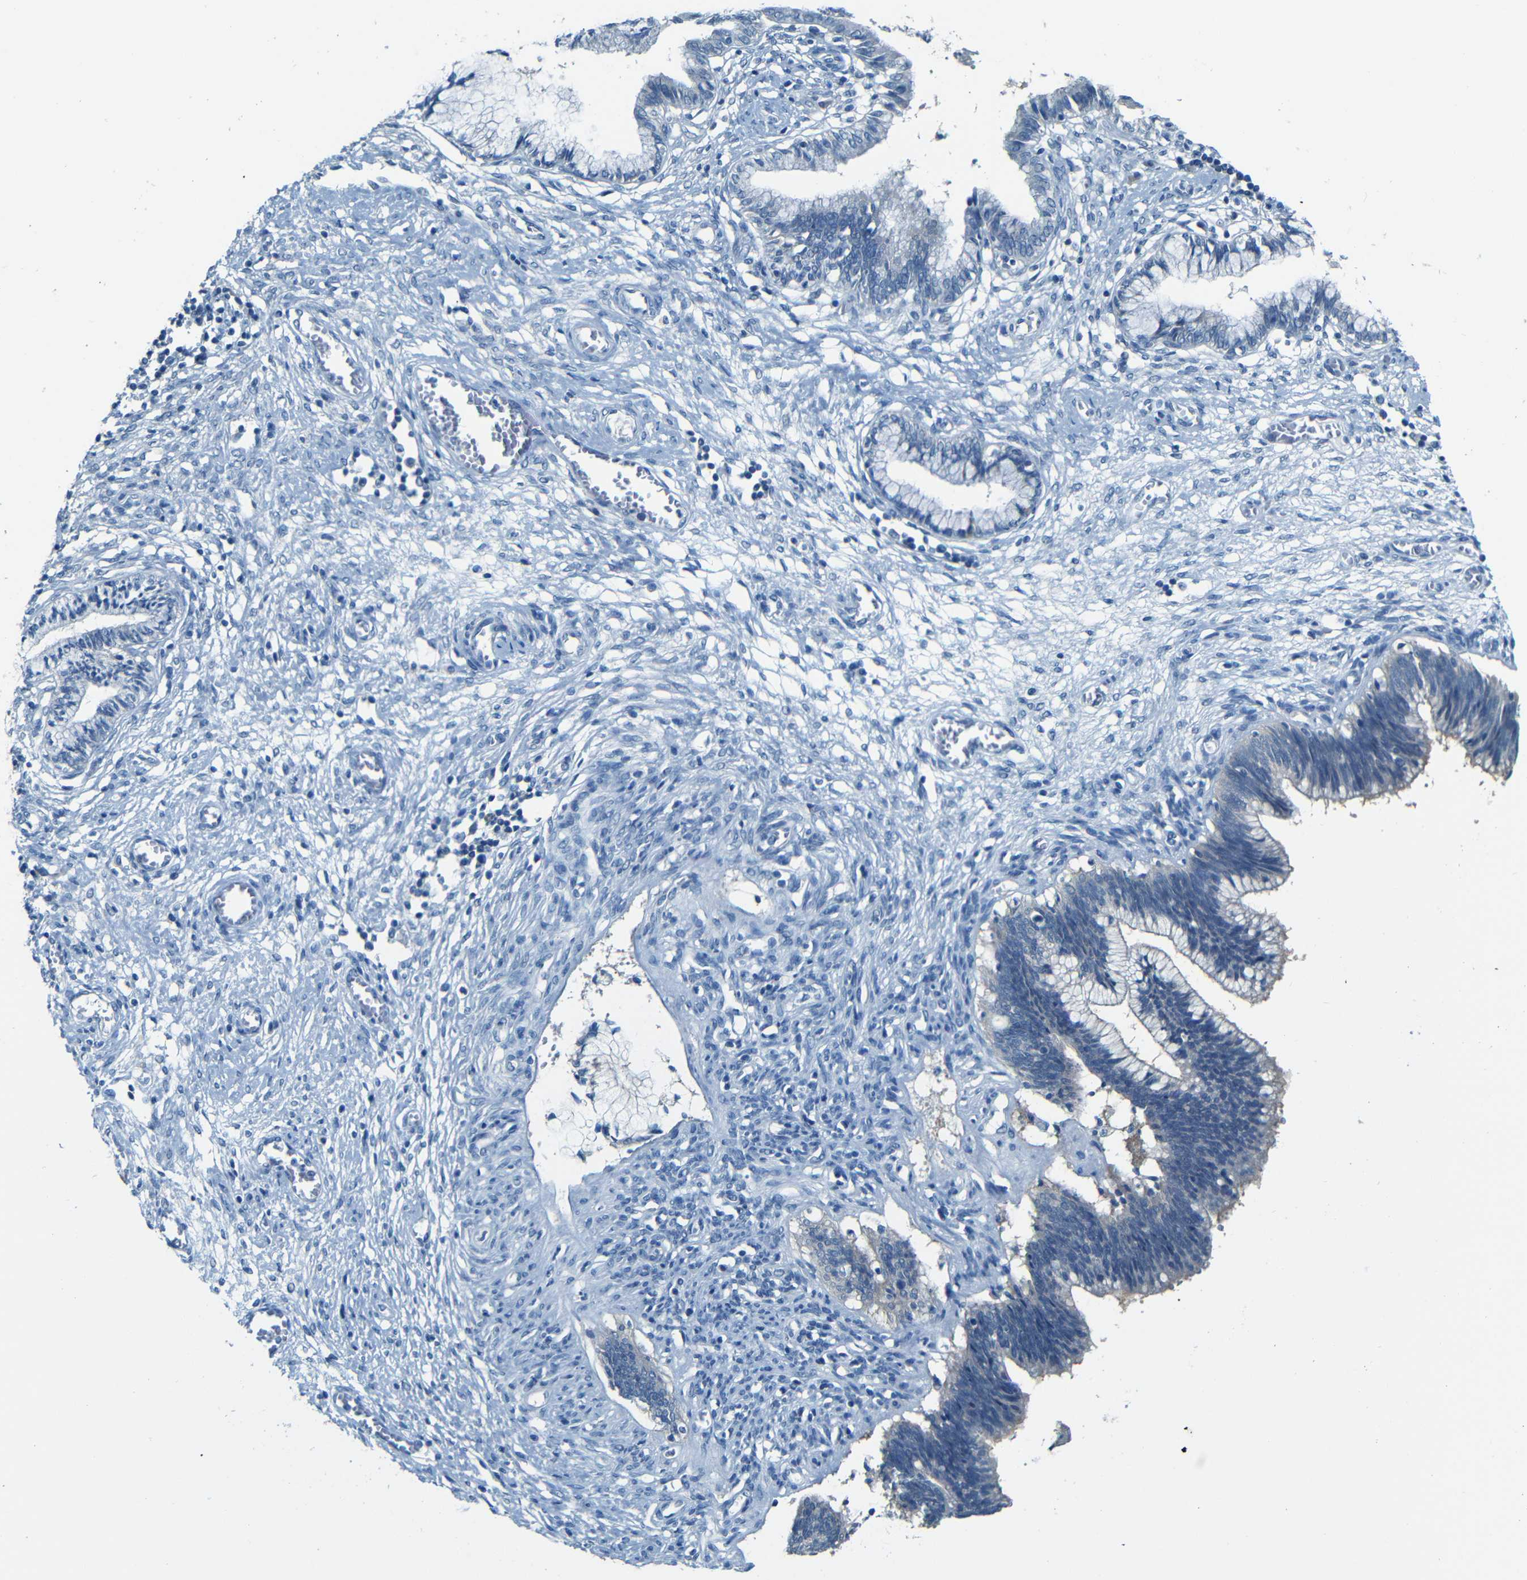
{"staining": {"intensity": "negative", "quantity": "none", "location": "none"}, "tissue": "cervical cancer", "cell_type": "Tumor cells", "image_type": "cancer", "snomed": [{"axis": "morphology", "description": "Adenocarcinoma, NOS"}, {"axis": "topography", "description": "Cervix"}], "caption": "DAB immunohistochemical staining of human cervical cancer (adenocarcinoma) shows no significant staining in tumor cells. (DAB (3,3'-diaminobenzidine) immunohistochemistry with hematoxylin counter stain).", "gene": "ZMAT1", "patient": {"sex": "female", "age": 44}}